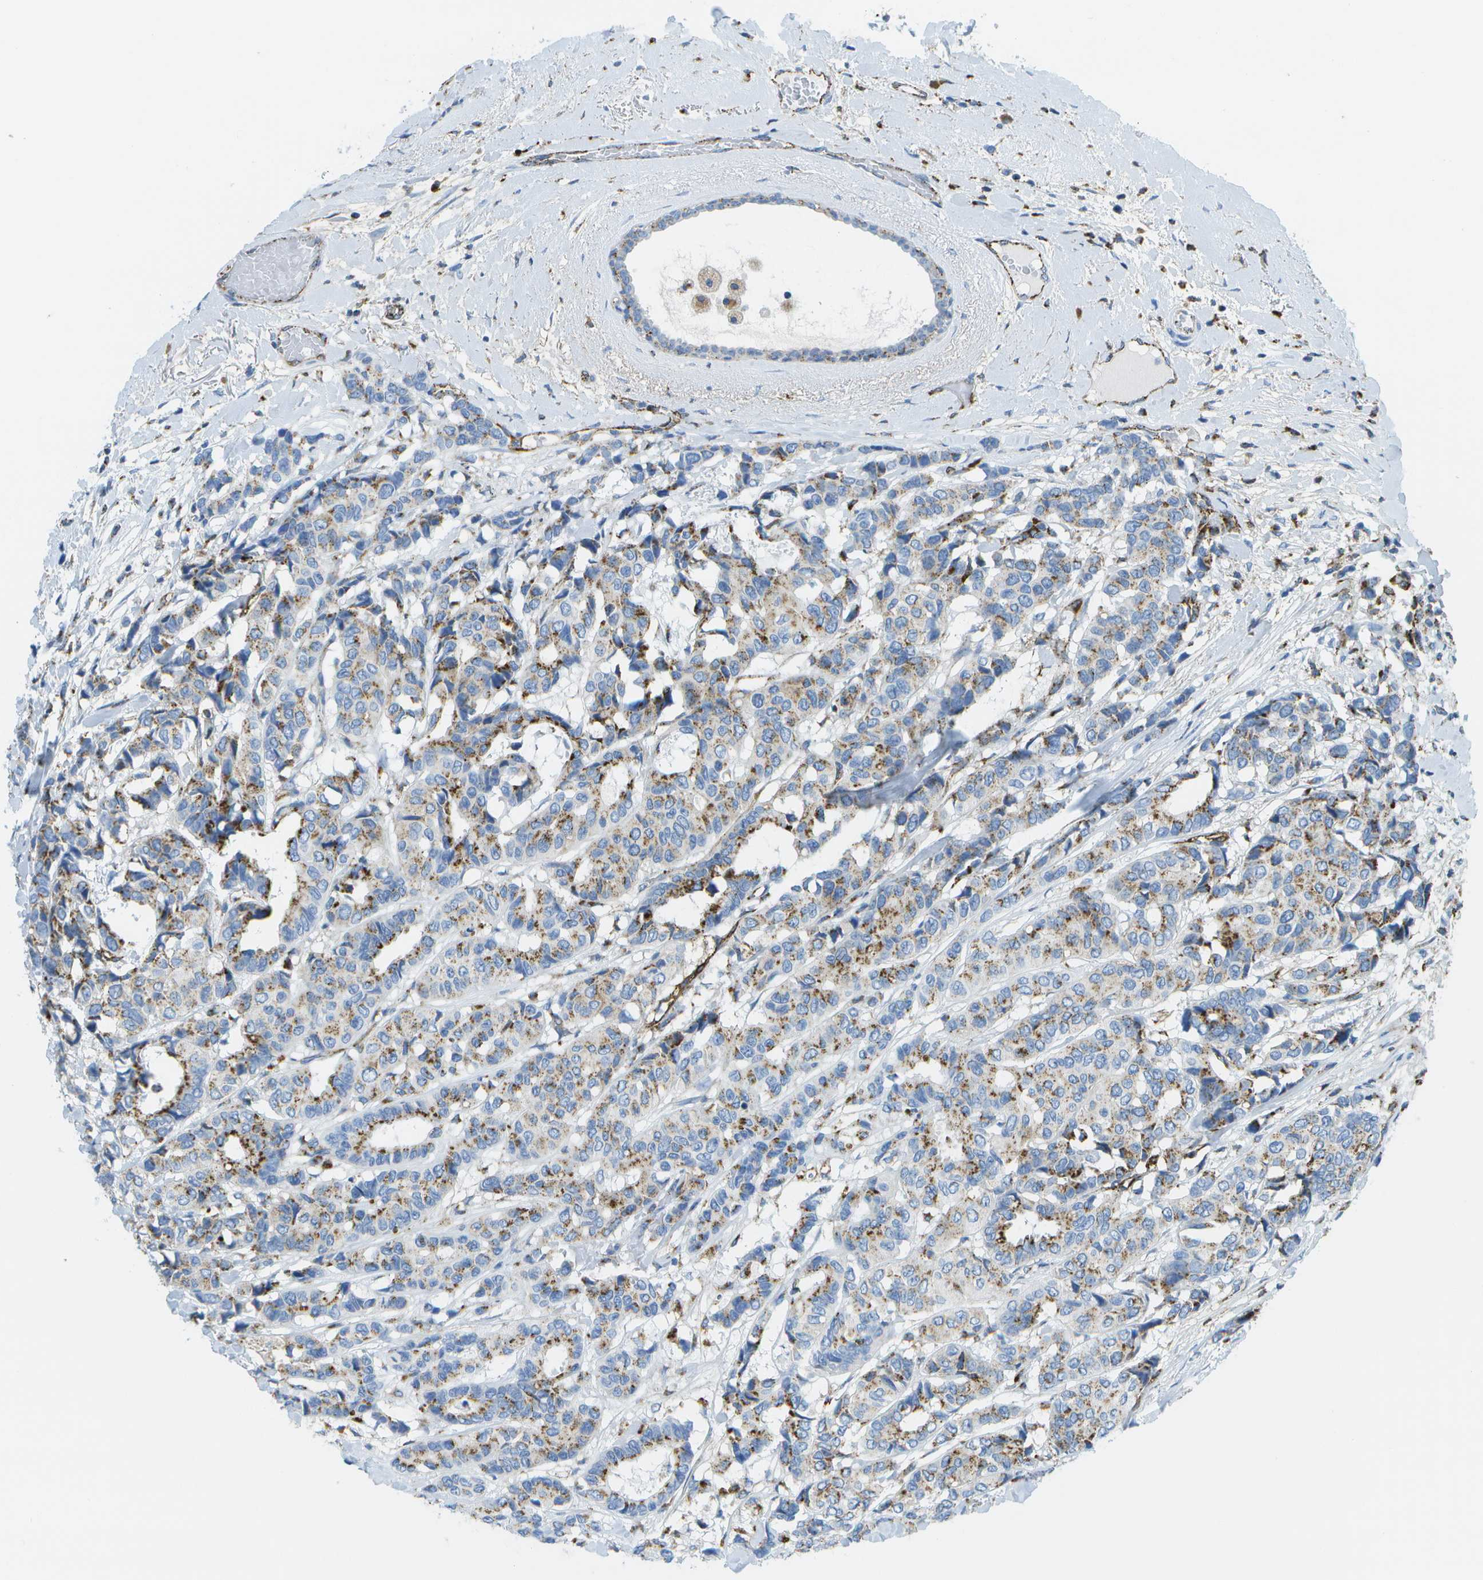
{"staining": {"intensity": "moderate", "quantity": ">75%", "location": "cytoplasmic/membranous"}, "tissue": "breast cancer", "cell_type": "Tumor cells", "image_type": "cancer", "snomed": [{"axis": "morphology", "description": "Duct carcinoma"}, {"axis": "topography", "description": "Breast"}], "caption": "Protein staining of breast cancer tissue displays moderate cytoplasmic/membranous expression in about >75% of tumor cells.", "gene": "PRCP", "patient": {"sex": "female", "age": 87}}